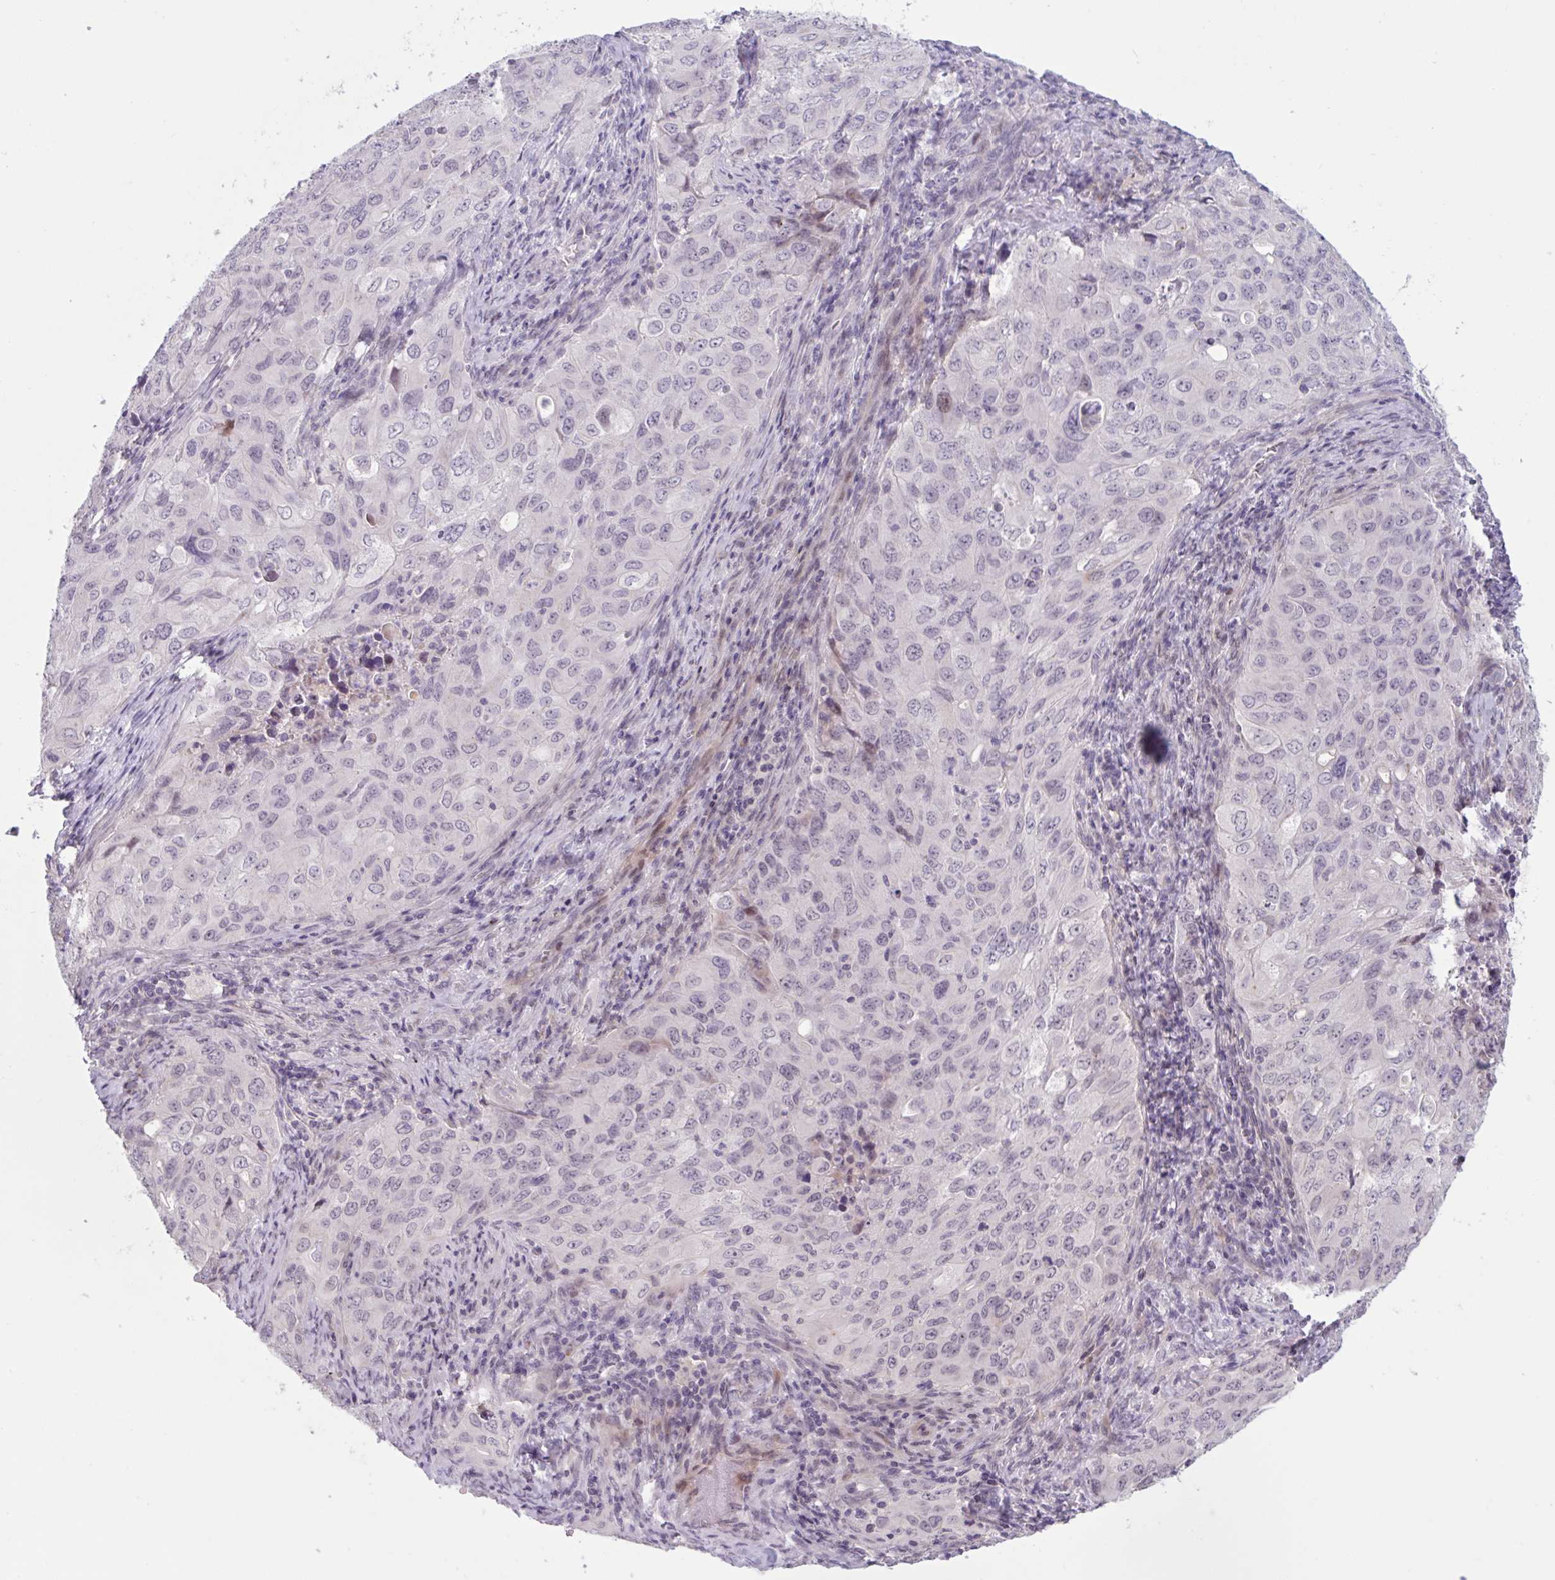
{"staining": {"intensity": "negative", "quantity": "none", "location": "none"}, "tissue": "lung cancer", "cell_type": "Tumor cells", "image_type": "cancer", "snomed": [{"axis": "morphology", "description": "Adenocarcinoma, NOS"}, {"axis": "morphology", "description": "Adenocarcinoma, metastatic, NOS"}, {"axis": "topography", "description": "Lymph node"}, {"axis": "topography", "description": "Lung"}], "caption": "Protein analysis of lung cancer (metastatic adenocarcinoma) reveals no significant staining in tumor cells. (DAB immunohistochemistry (IHC) visualized using brightfield microscopy, high magnification).", "gene": "RFPL4B", "patient": {"sex": "female", "age": 42}}